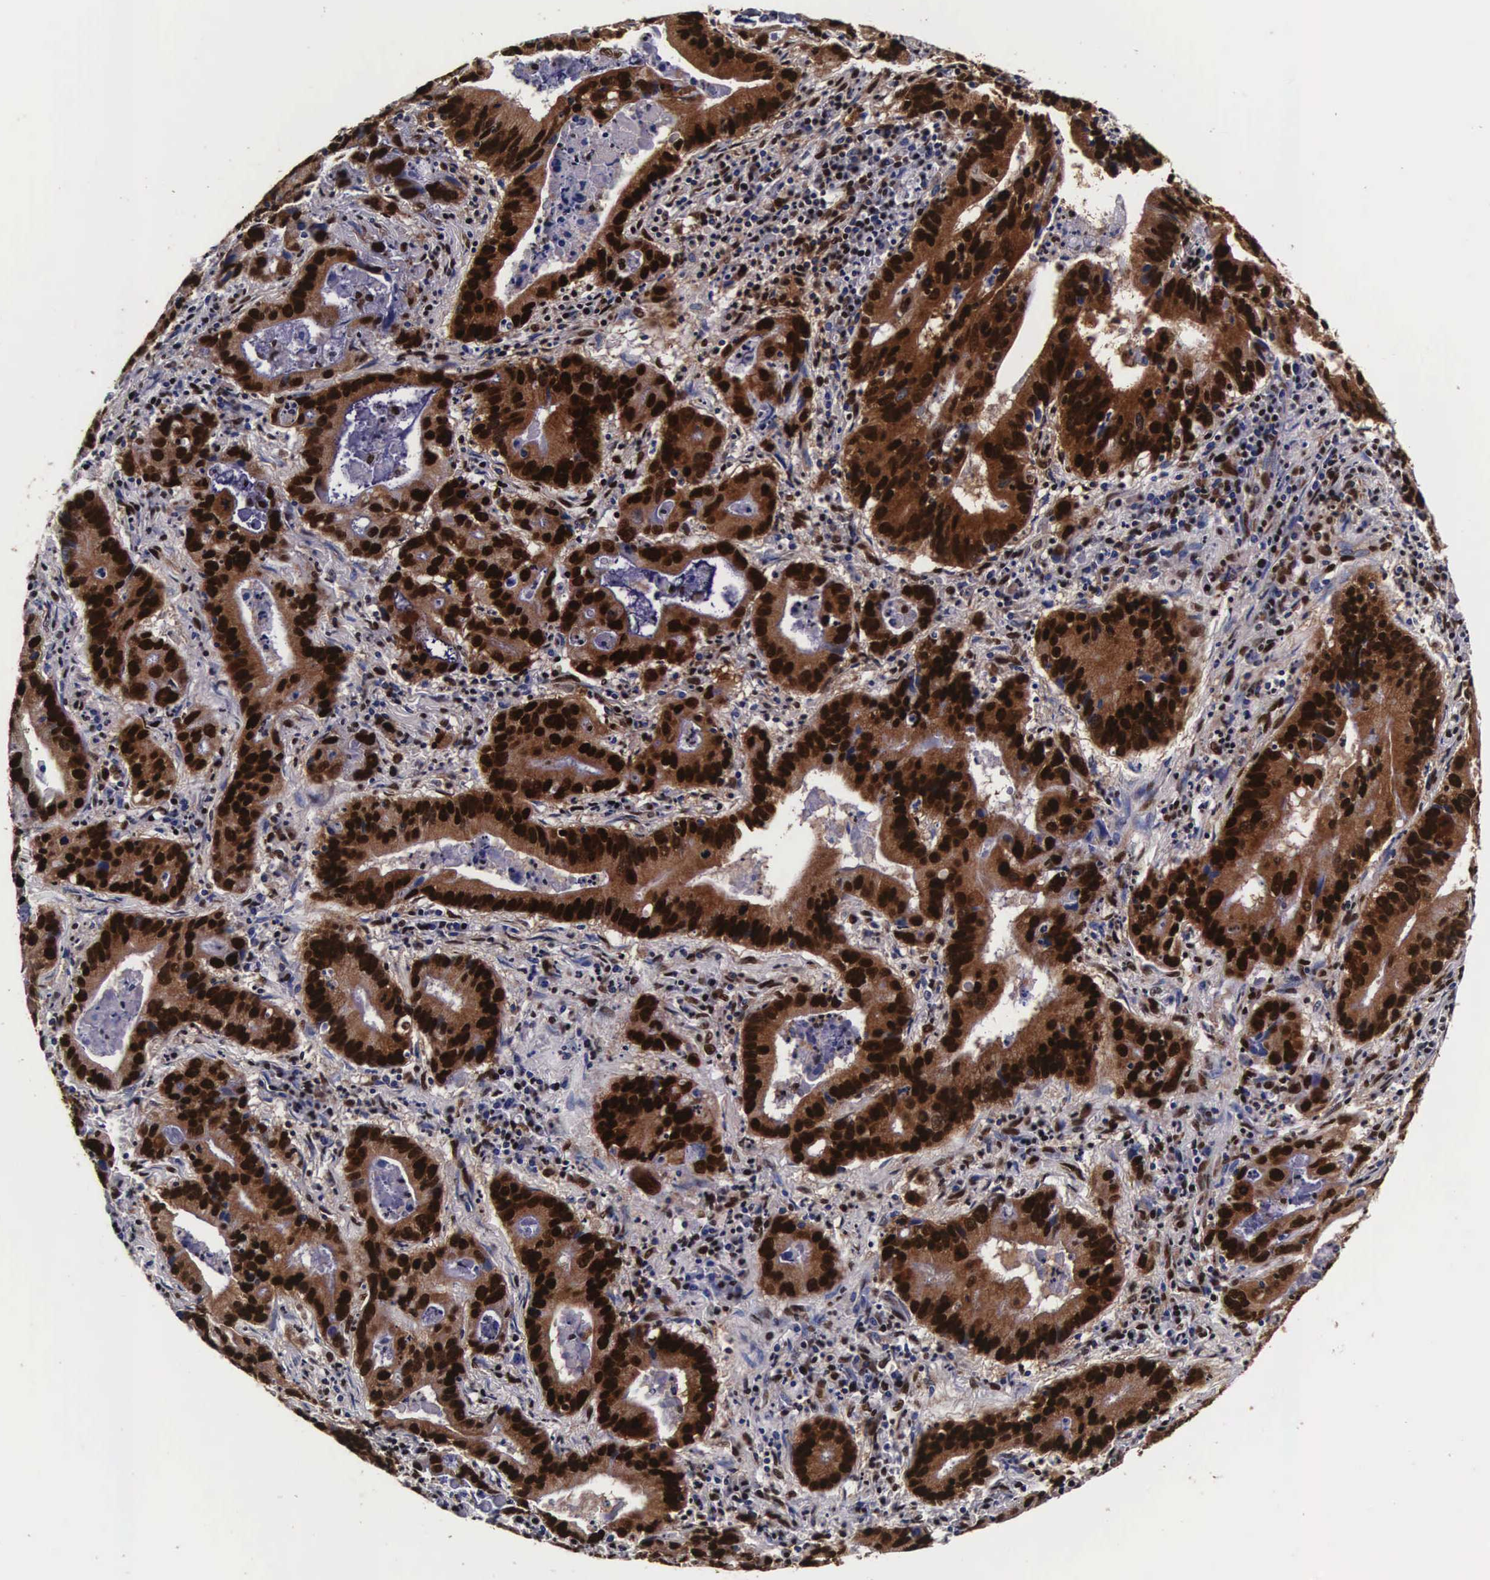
{"staining": {"intensity": "strong", "quantity": ">75%", "location": "cytoplasmic/membranous,nuclear"}, "tissue": "stomach cancer", "cell_type": "Tumor cells", "image_type": "cancer", "snomed": [{"axis": "morphology", "description": "Adenocarcinoma, NOS"}, {"axis": "topography", "description": "Stomach, upper"}], "caption": "A brown stain shows strong cytoplasmic/membranous and nuclear expression of a protein in human stomach adenocarcinoma tumor cells.", "gene": "PABPN1", "patient": {"sex": "male", "age": 63}}